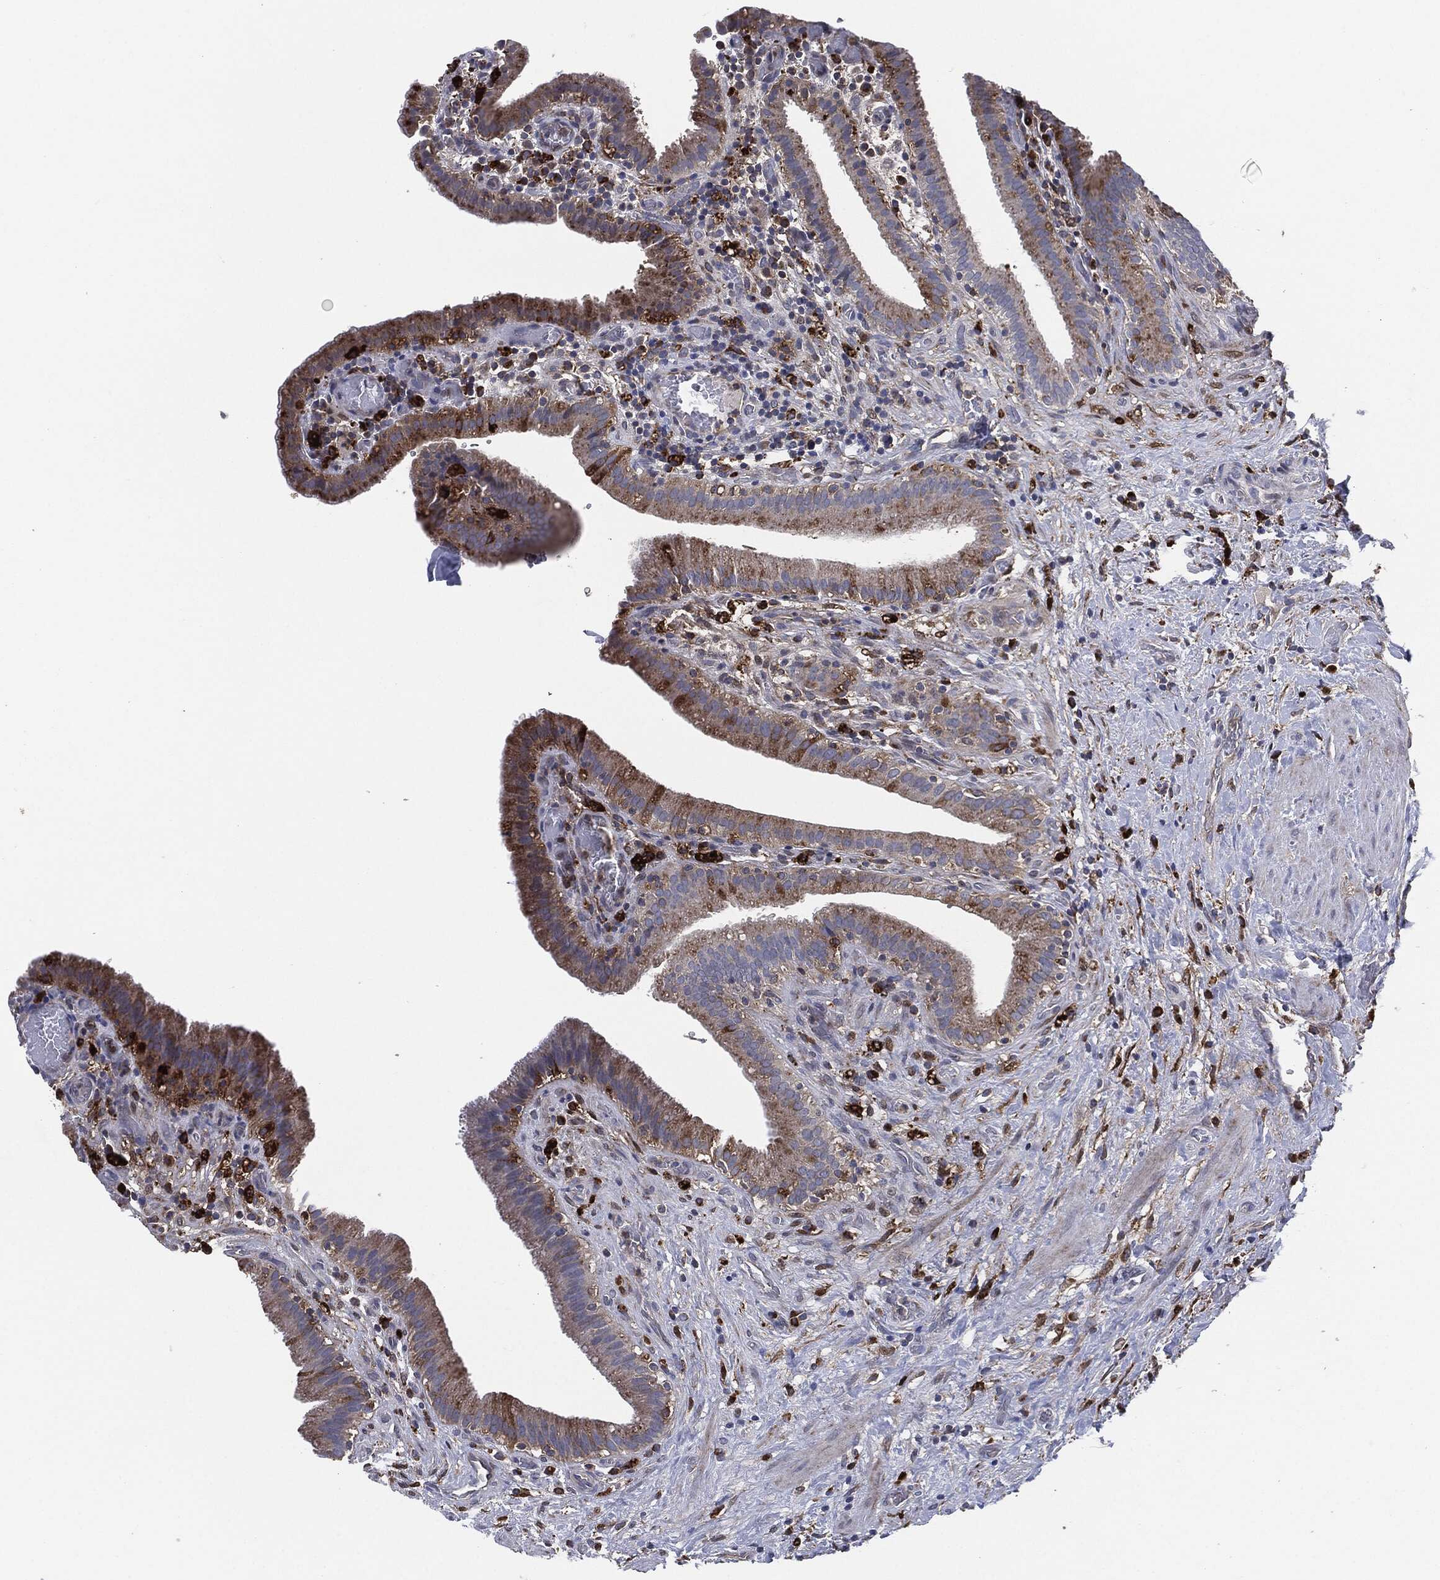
{"staining": {"intensity": "moderate", "quantity": ">75%", "location": "cytoplasmic/membranous"}, "tissue": "gallbladder", "cell_type": "Glandular cells", "image_type": "normal", "snomed": [{"axis": "morphology", "description": "Normal tissue, NOS"}, {"axis": "topography", "description": "Gallbladder"}], "caption": "Human gallbladder stained with a protein marker shows moderate staining in glandular cells.", "gene": "TMEM11", "patient": {"sex": "male", "age": 62}}